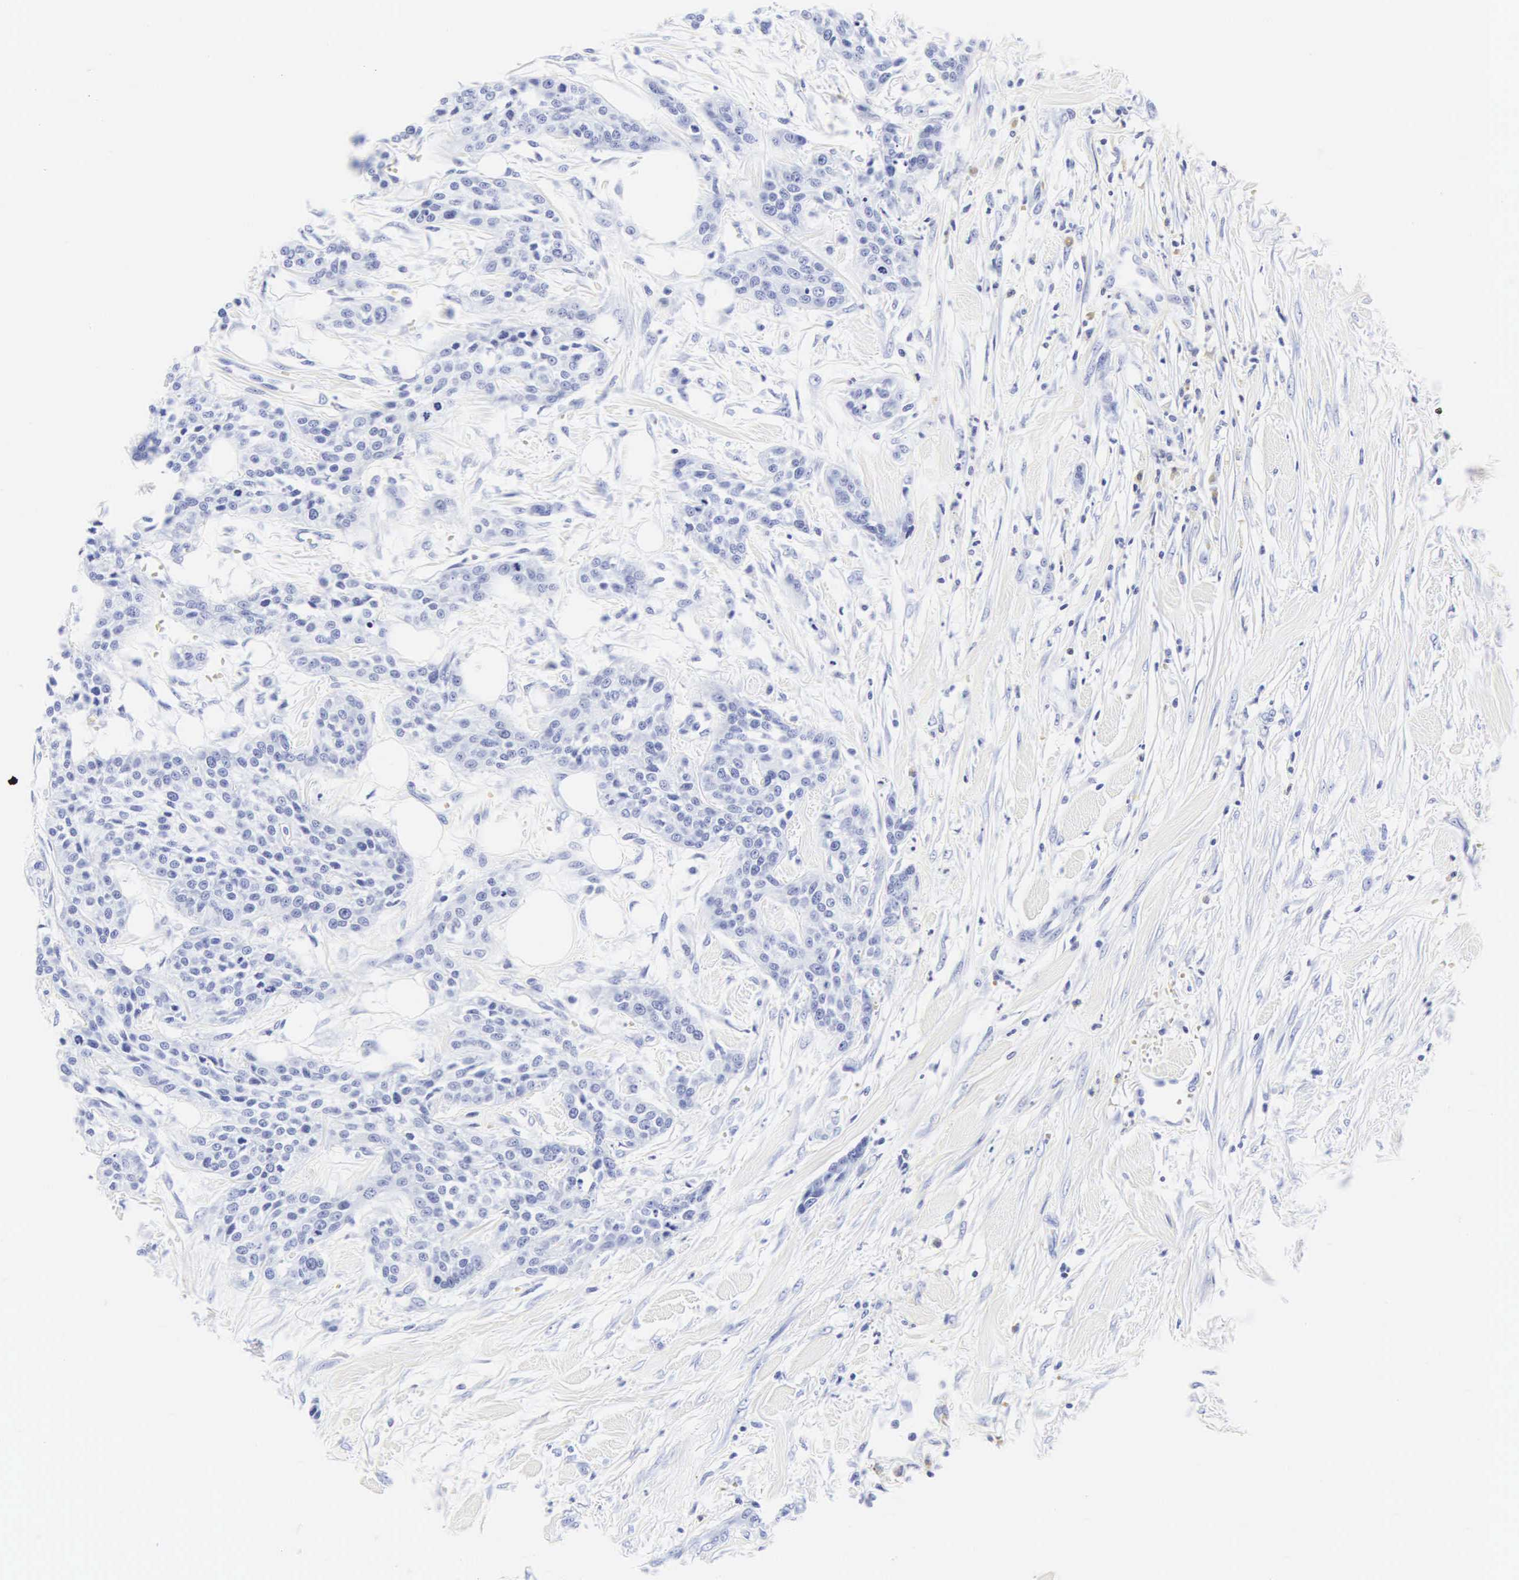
{"staining": {"intensity": "negative", "quantity": "none", "location": "none"}, "tissue": "urothelial cancer", "cell_type": "Tumor cells", "image_type": "cancer", "snomed": [{"axis": "morphology", "description": "Urothelial carcinoma, High grade"}, {"axis": "topography", "description": "Urinary bladder"}], "caption": "The IHC micrograph has no significant staining in tumor cells of high-grade urothelial carcinoma tissue.", "gene": "CGB3", "patient": {"sex": "male", "age": 56}}